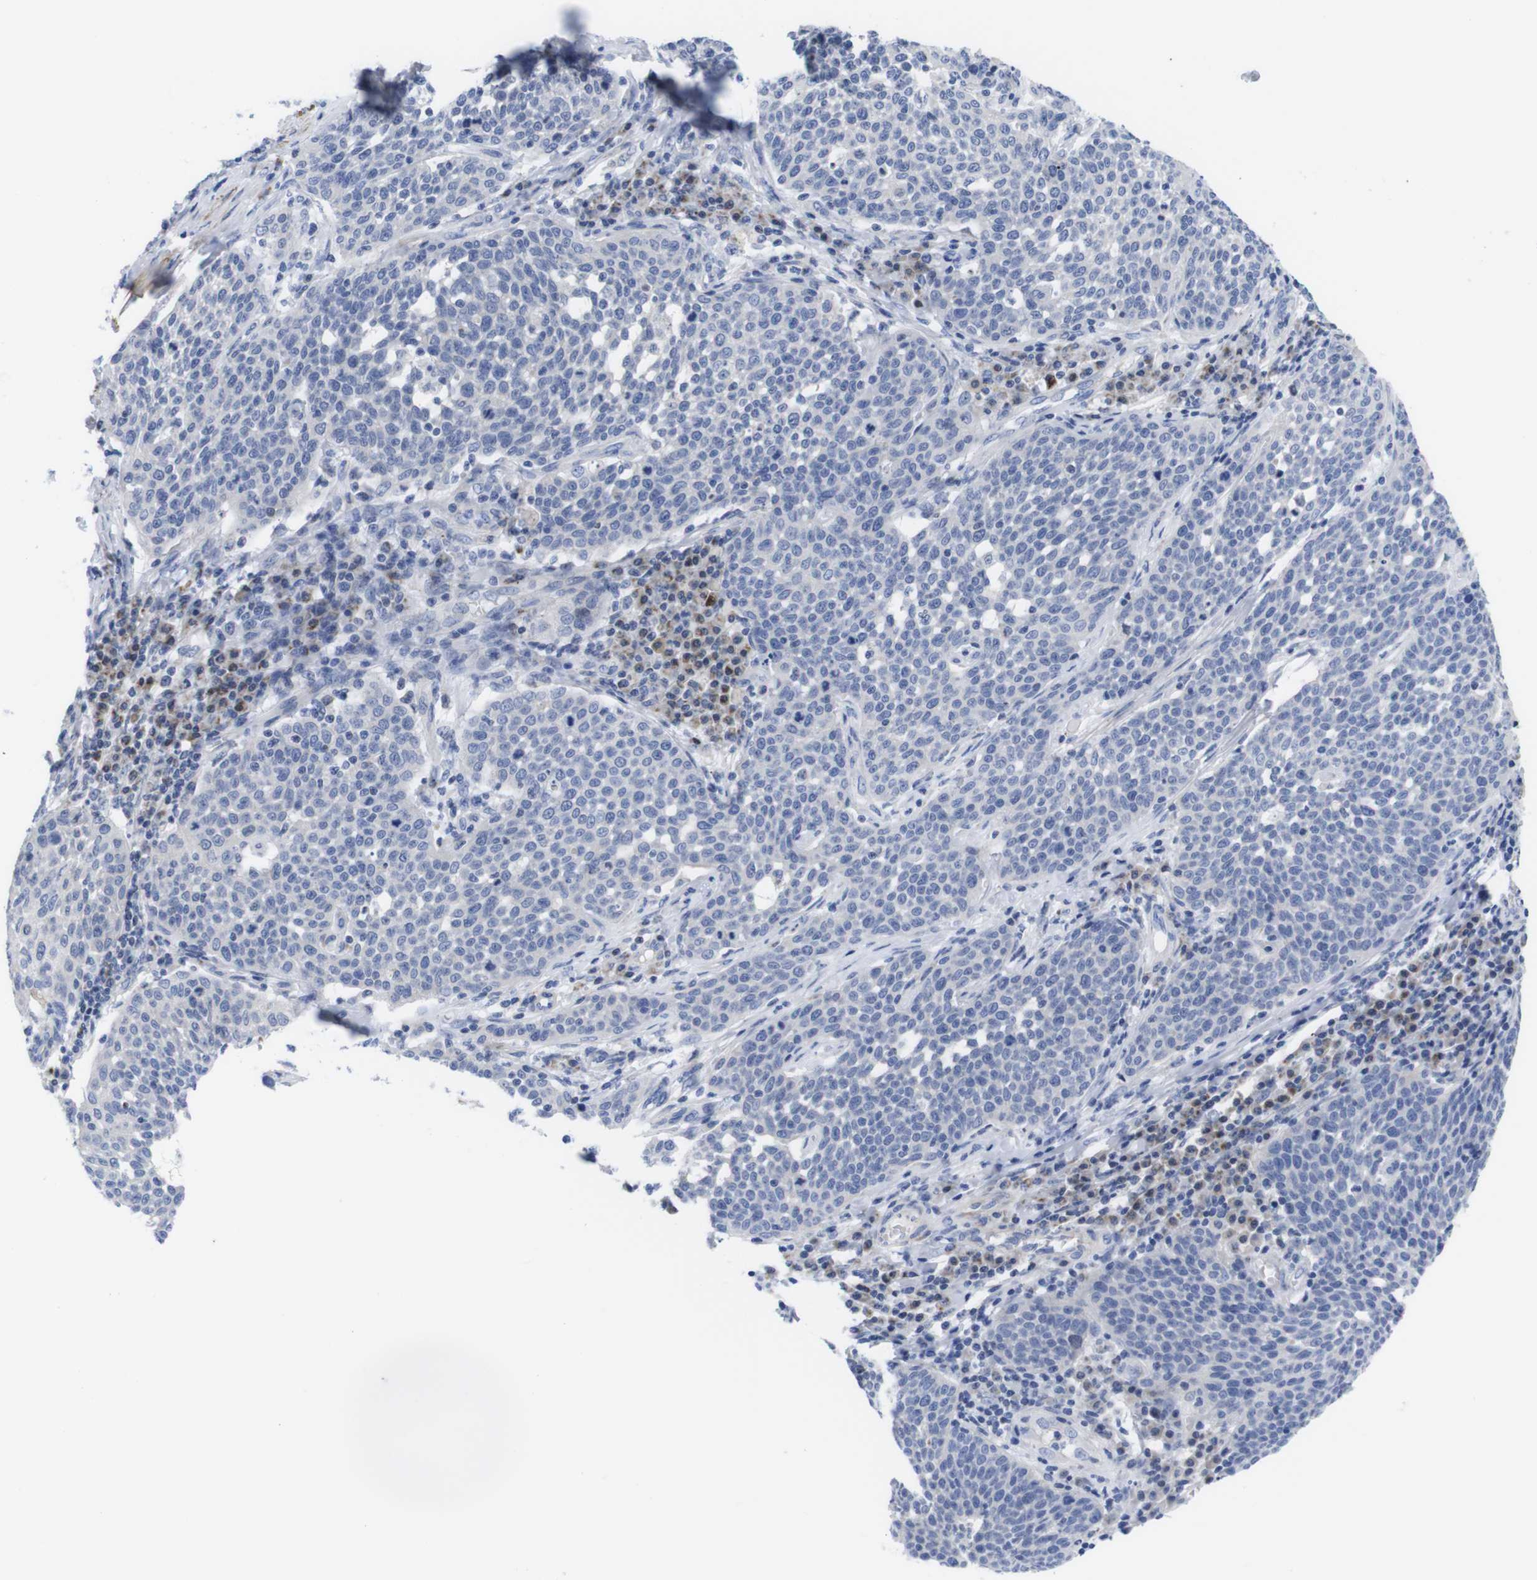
{"staining": {"intensity": "negative", "quantity": "none", "location": "none"}, "tissue": "cervical cancer", "cell_type": "Tumor cells", "image_type": "cancer", "snomed": [{"axis": "morphology", "description": "Squamous cell carcinoma, NOS"}, {"axis": "topography", "description": "Cervix"}], "caption": "A micrograph of human cervical cancer (squamous cell carcinoma) is negative for staining in tumor cells.", "gene": "LRRC55", "patient": {"sex": "female", "age": 34}}